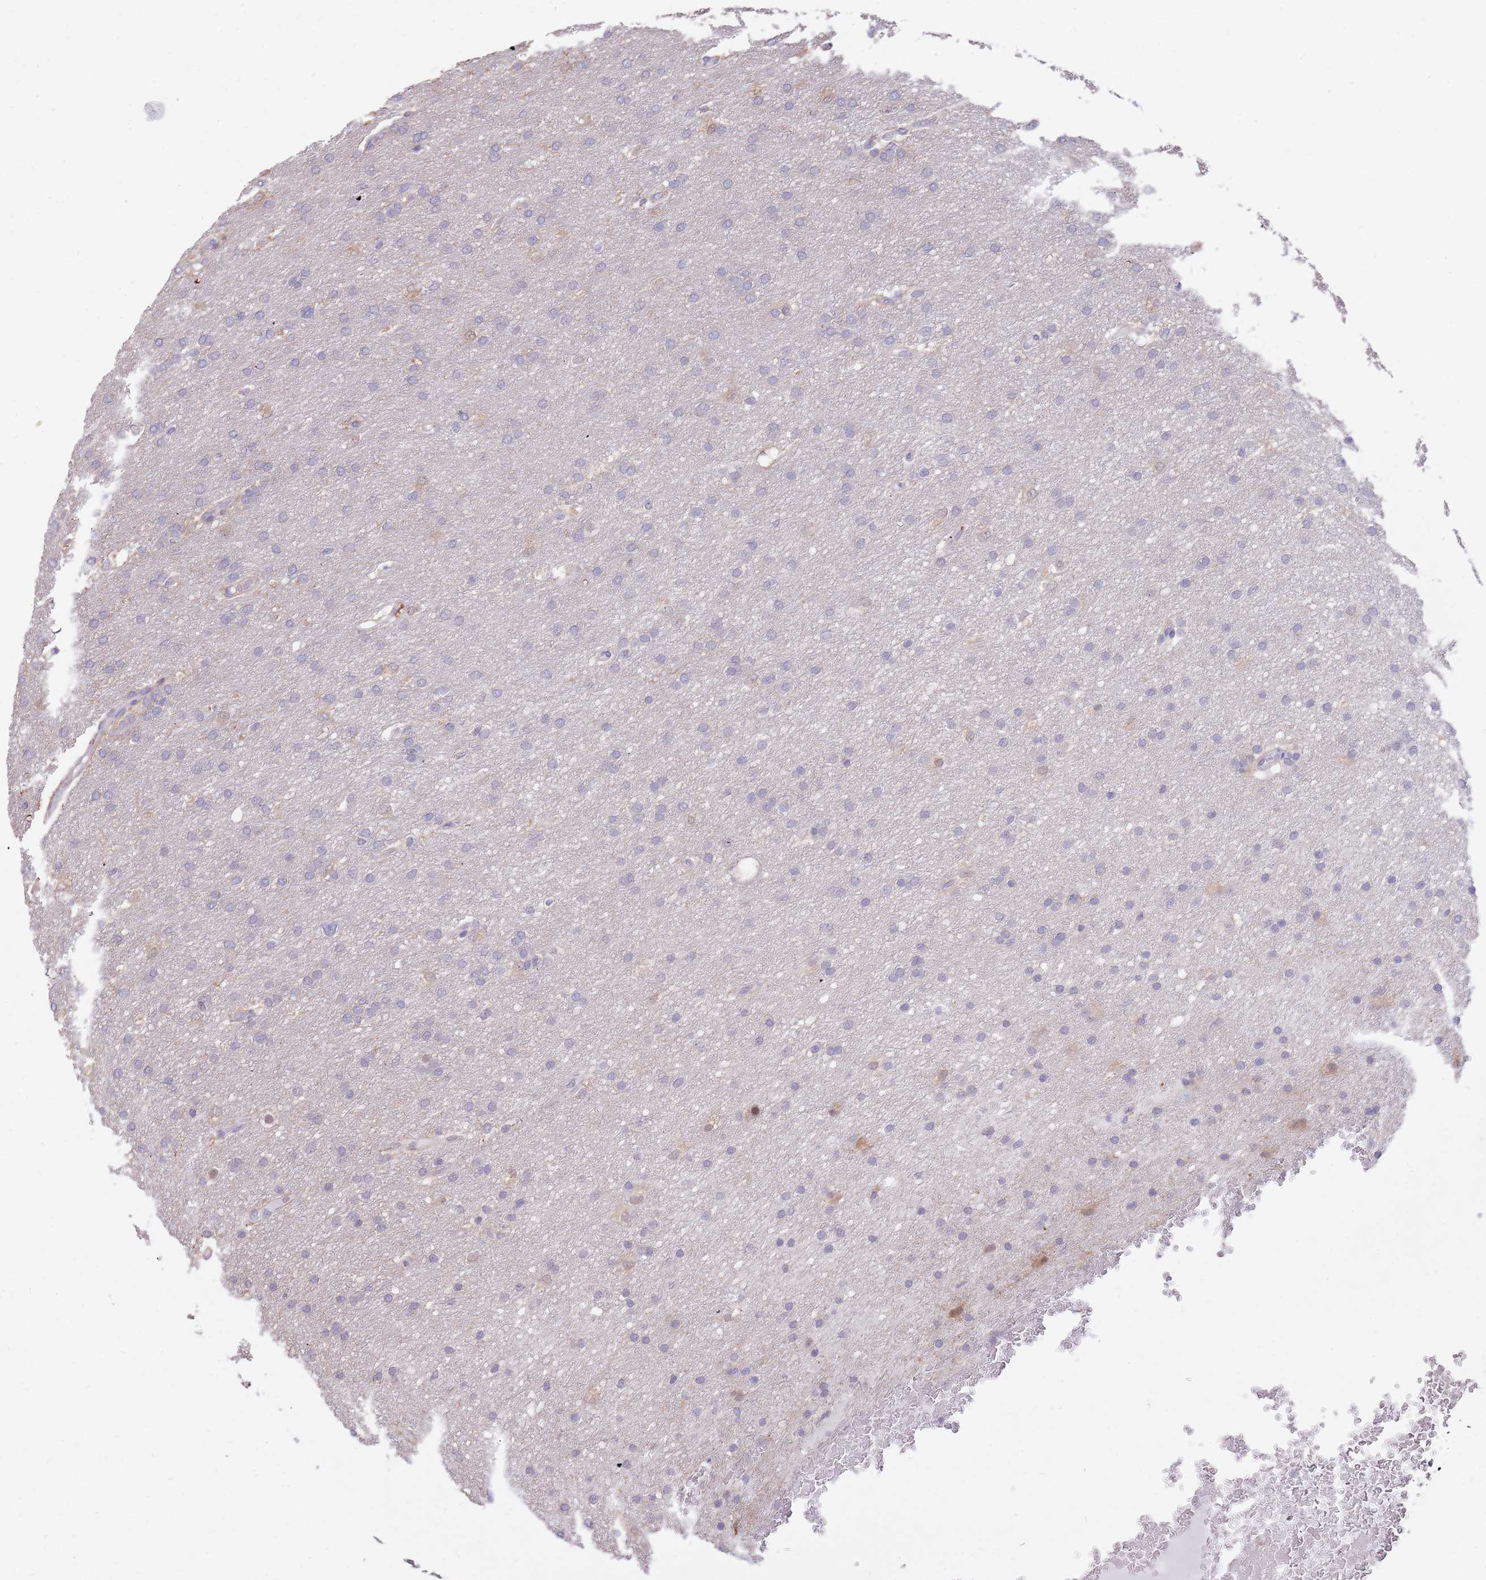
{"staining": {"intensity": "weak", "quantity": "<25%", "location": "cytoplasmic/membranous"}, "tissue": "glioma", "cell_type": "Tumor cells", "image_type": "cancer", "snomed": [{"axis": "morphology", "description": "Glioma, malignant, High grade"}, {"axis": "topography", "description": "Cerebral cortex"}], "caption": "A photomicrograph of malignant glioma (high-grade) stained for a protein exhibits no brown staining in tumor cells. Nuclei are stained in blue.", "gene": "AP5S1", "patient": {"sex": "female", "age": 36}}